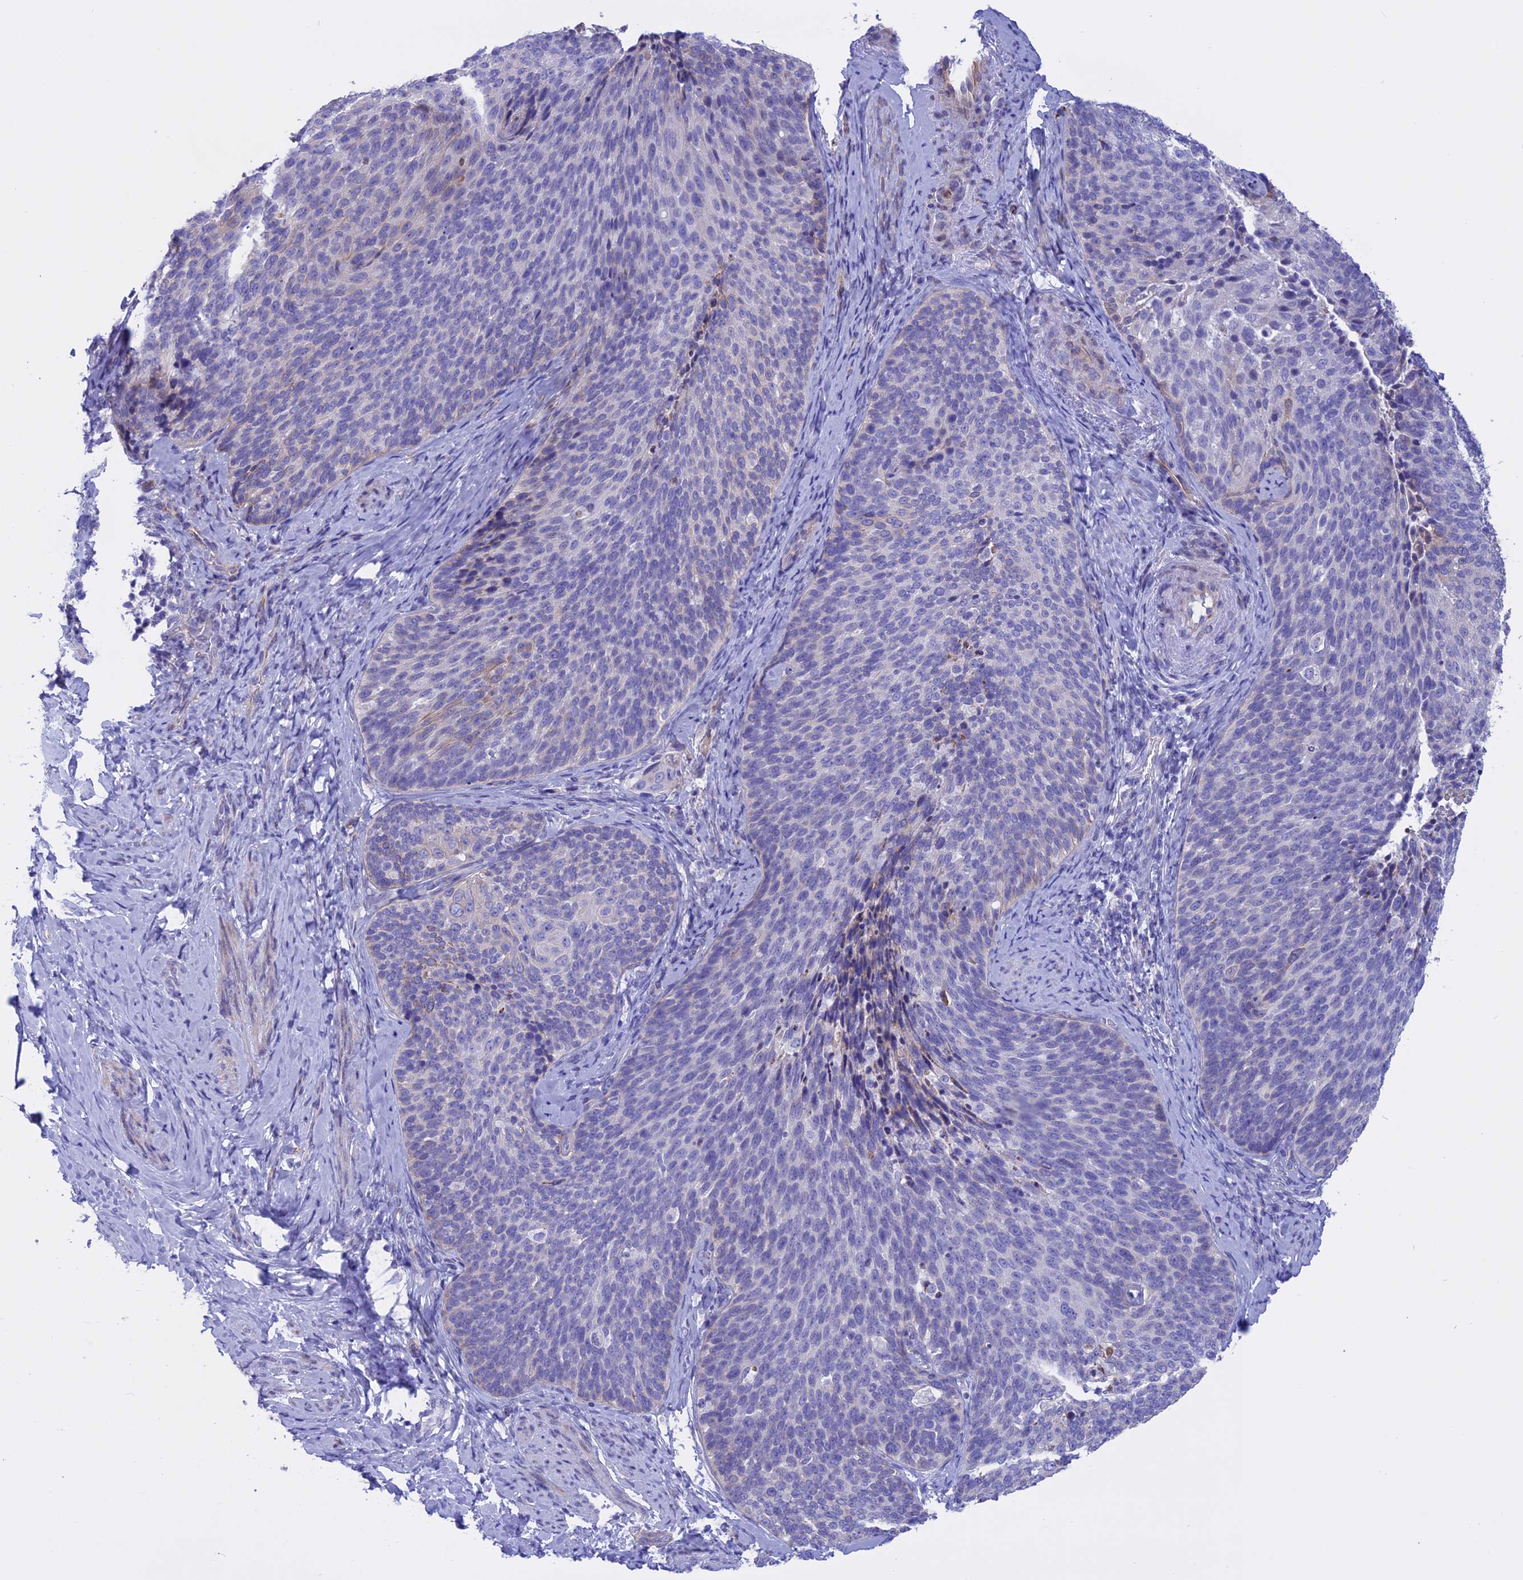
{"staining": {"intensity": "negative", "quantity": "none", "location": "none"}, "tissue": "cervical cancer", "cell_type": "Tumor cells", "image_type": "cancer", "snomed": [{"axis": "morphology", "description": "Squamous cell carcinoma, NOS"}, {"axis": "topography", "description": "Cervix"}], "caption": "Immunohistochemistry micrograph of human cervical cancer (squamous cell carcinoma) stained for a protein (brown), which reveals no positivity in tumor cells.", "gene": "TMEM138", "patient": {"sex": "female", "age": 50}}